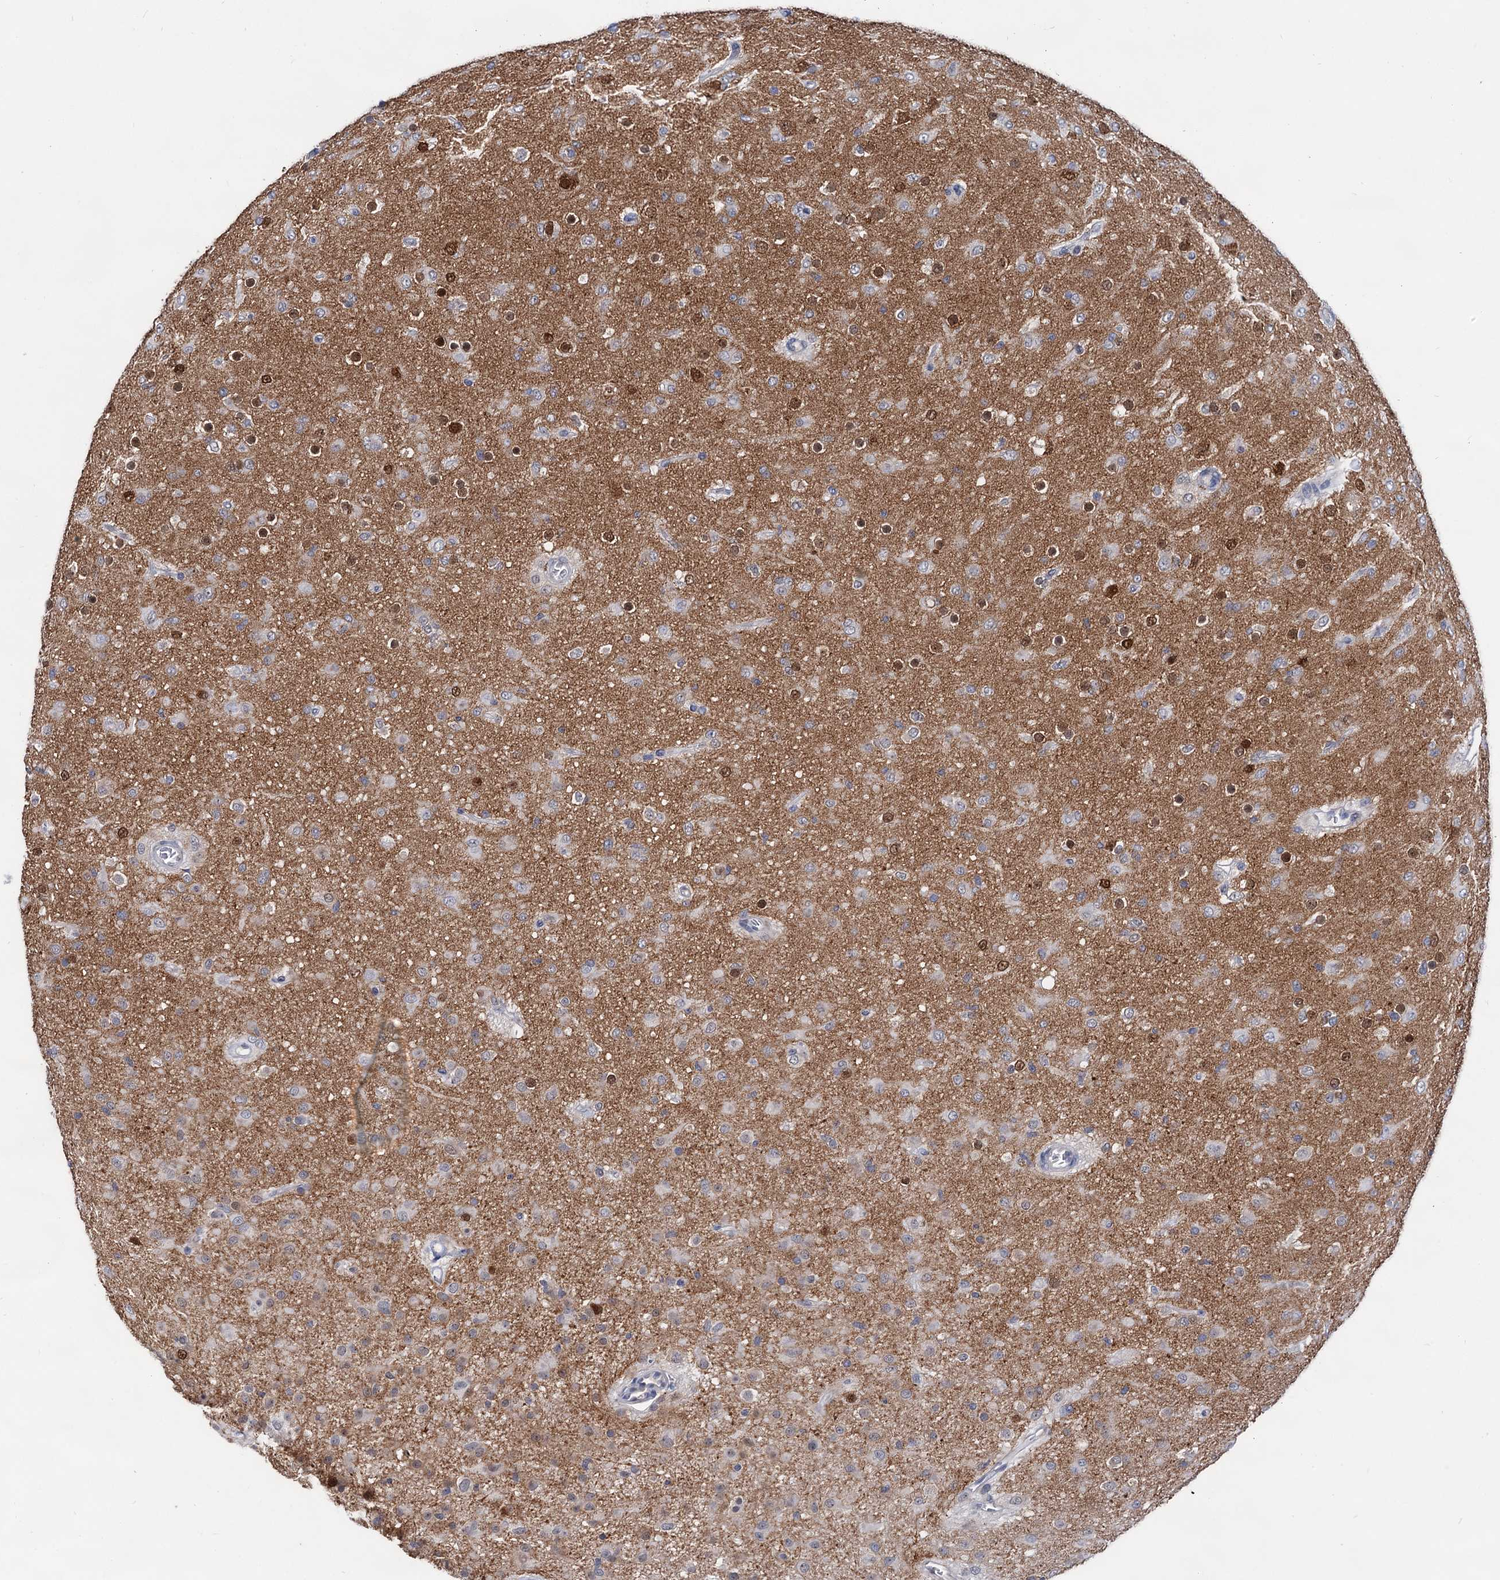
{"staining": {"intensity": "weak", "quantity": "<25%", "location": "cytoplasmic/membranous"}, "tissue": "glioma", "cell_type": "Tumor cells", "image_type": "cancer", "snomed": [{"axis": "morphology", "description": "Glioma, malignant, Low grade"}, {"axis": "topography", "description": "Brain"}], "caption": "Malignant glioma (low-grade) was stained to show a protein in brown. There is no significant expression in tumor cells. (Immunohistochemistry (ihc), brightfield microscopy, high magnification).", "gene": "CAPRIN2", "patient": {"sex": "male", "age": 65}}